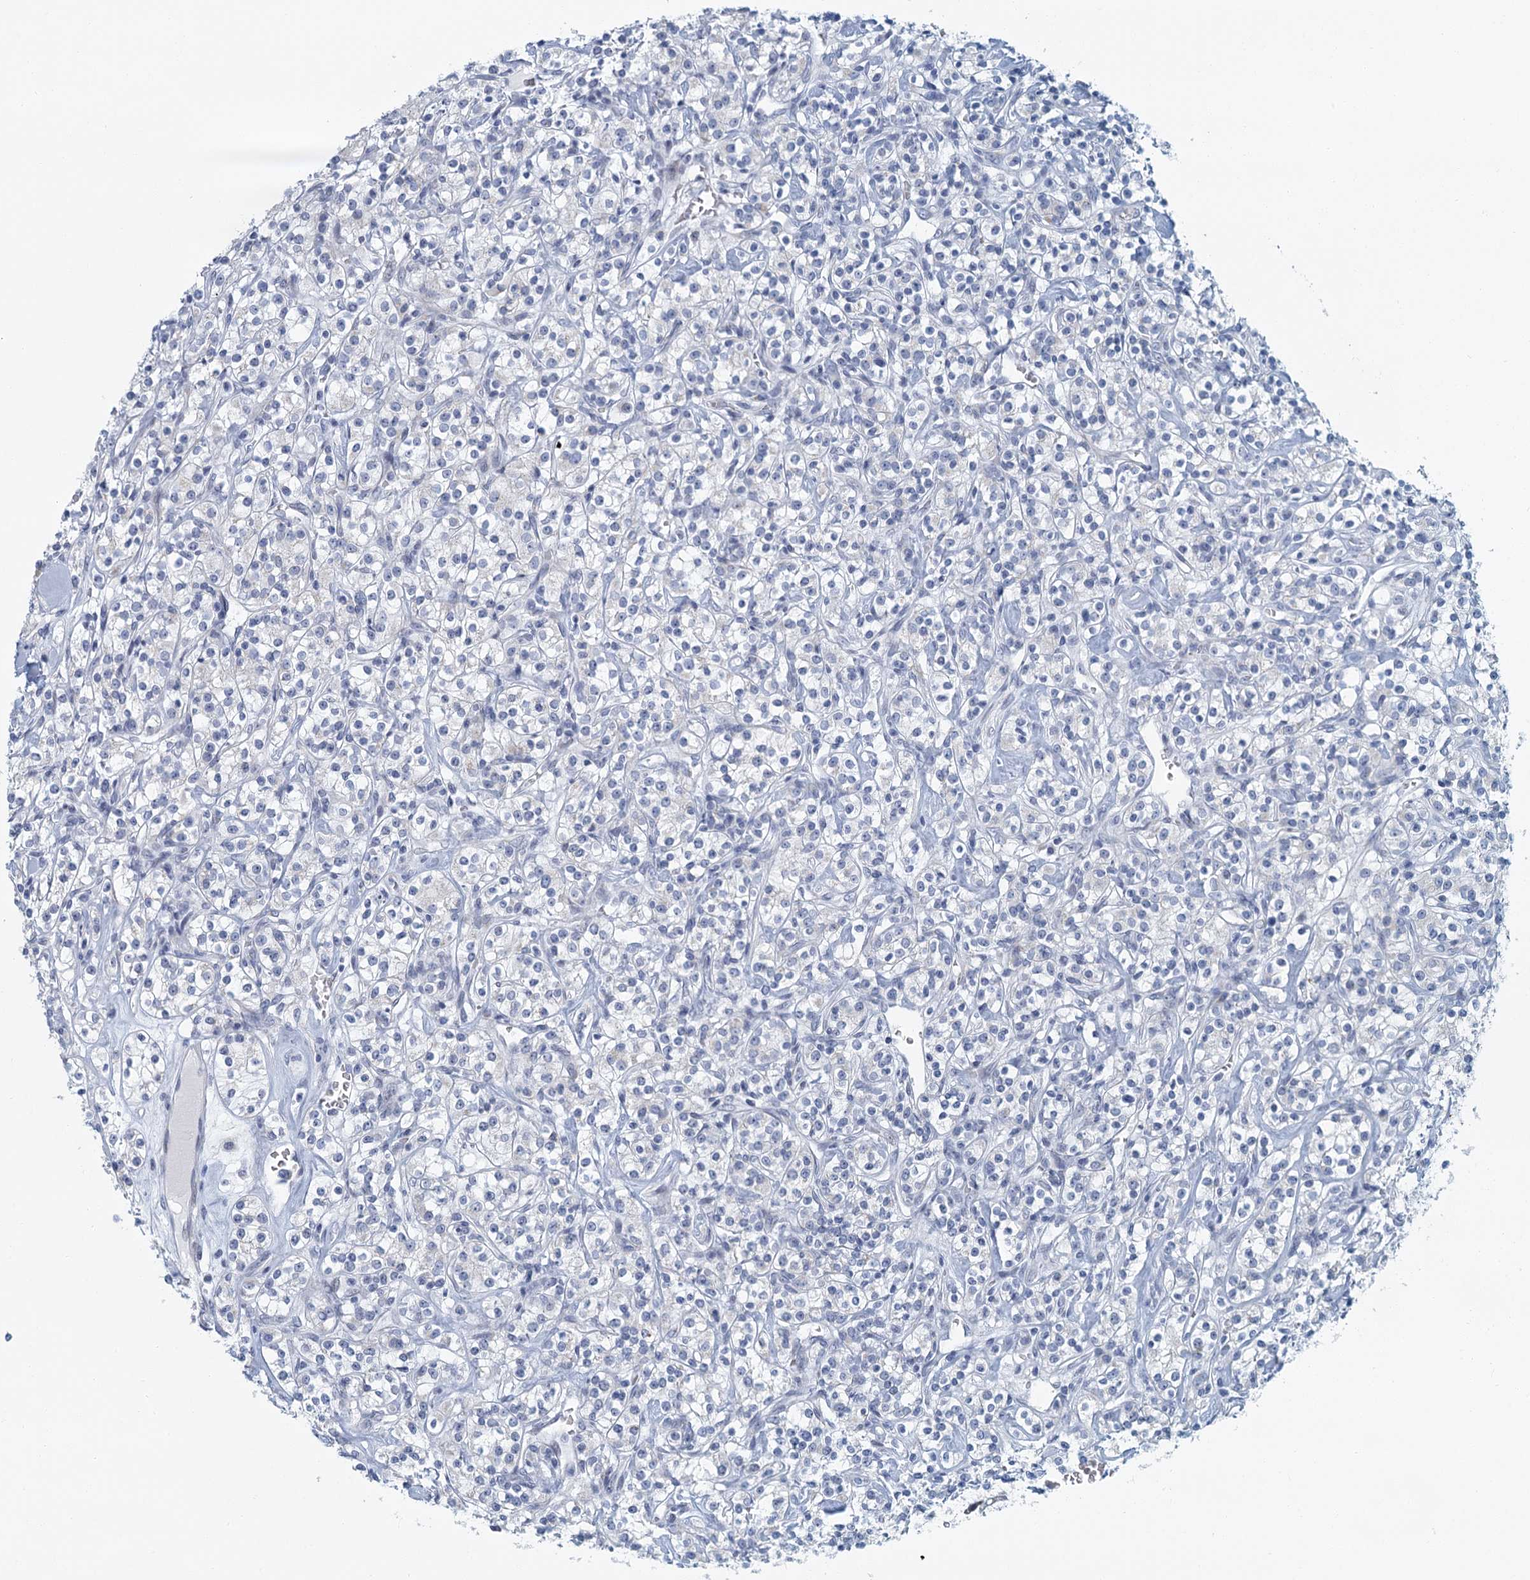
{"staining": {"intensity": "negative", "quantity": "none", "location": "none"}, "tissue": "renal cancer", "cell_type": "Tumor cells", "image_type": "cancer", "snomed": [{"axis": "morphology", "description": "Adenocarcinoma, NOS"}, {"axis": "topography", "description": "Kidney"}], "caption": "This is an immunohistochemistry image of renal cancer. There is no expression in tumor cells.", "gene": "ZNF527", "patient": {"sex": "male", "age": 77}}